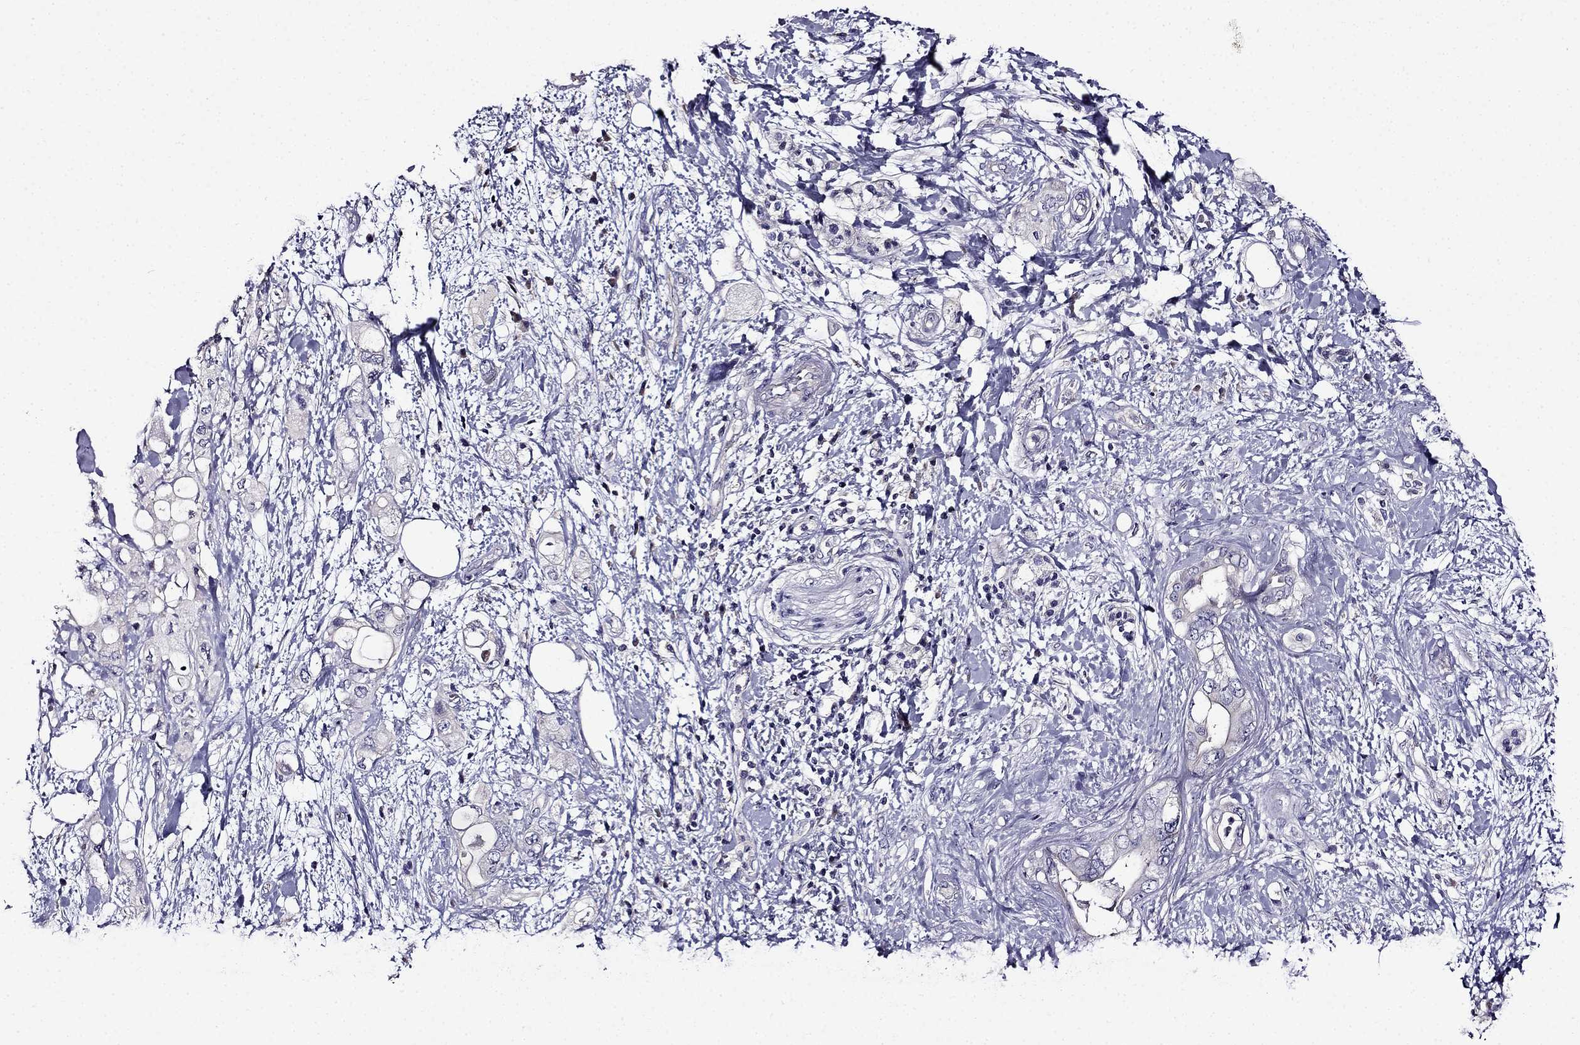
{"staining": {"intensity": "negative", "quantity": "none", "location": "none"}, "tissue": "pancreatic cancer", "cell_type": "Tumor cells", "image_type": "cancer", "snomed": [{"axis": "morphology", "description": "Adenocarcinoma, NOS"}, {"axis": "topography", "description": "Pancreas"}], "caption": "This is a photomicrograph of immunohistochemistry staining of adenocarcinoma (pancreatic), which shows no staining in tumor cells.", "gene": "TMEM266", "patient": {"sex": "female", "age": 56}}